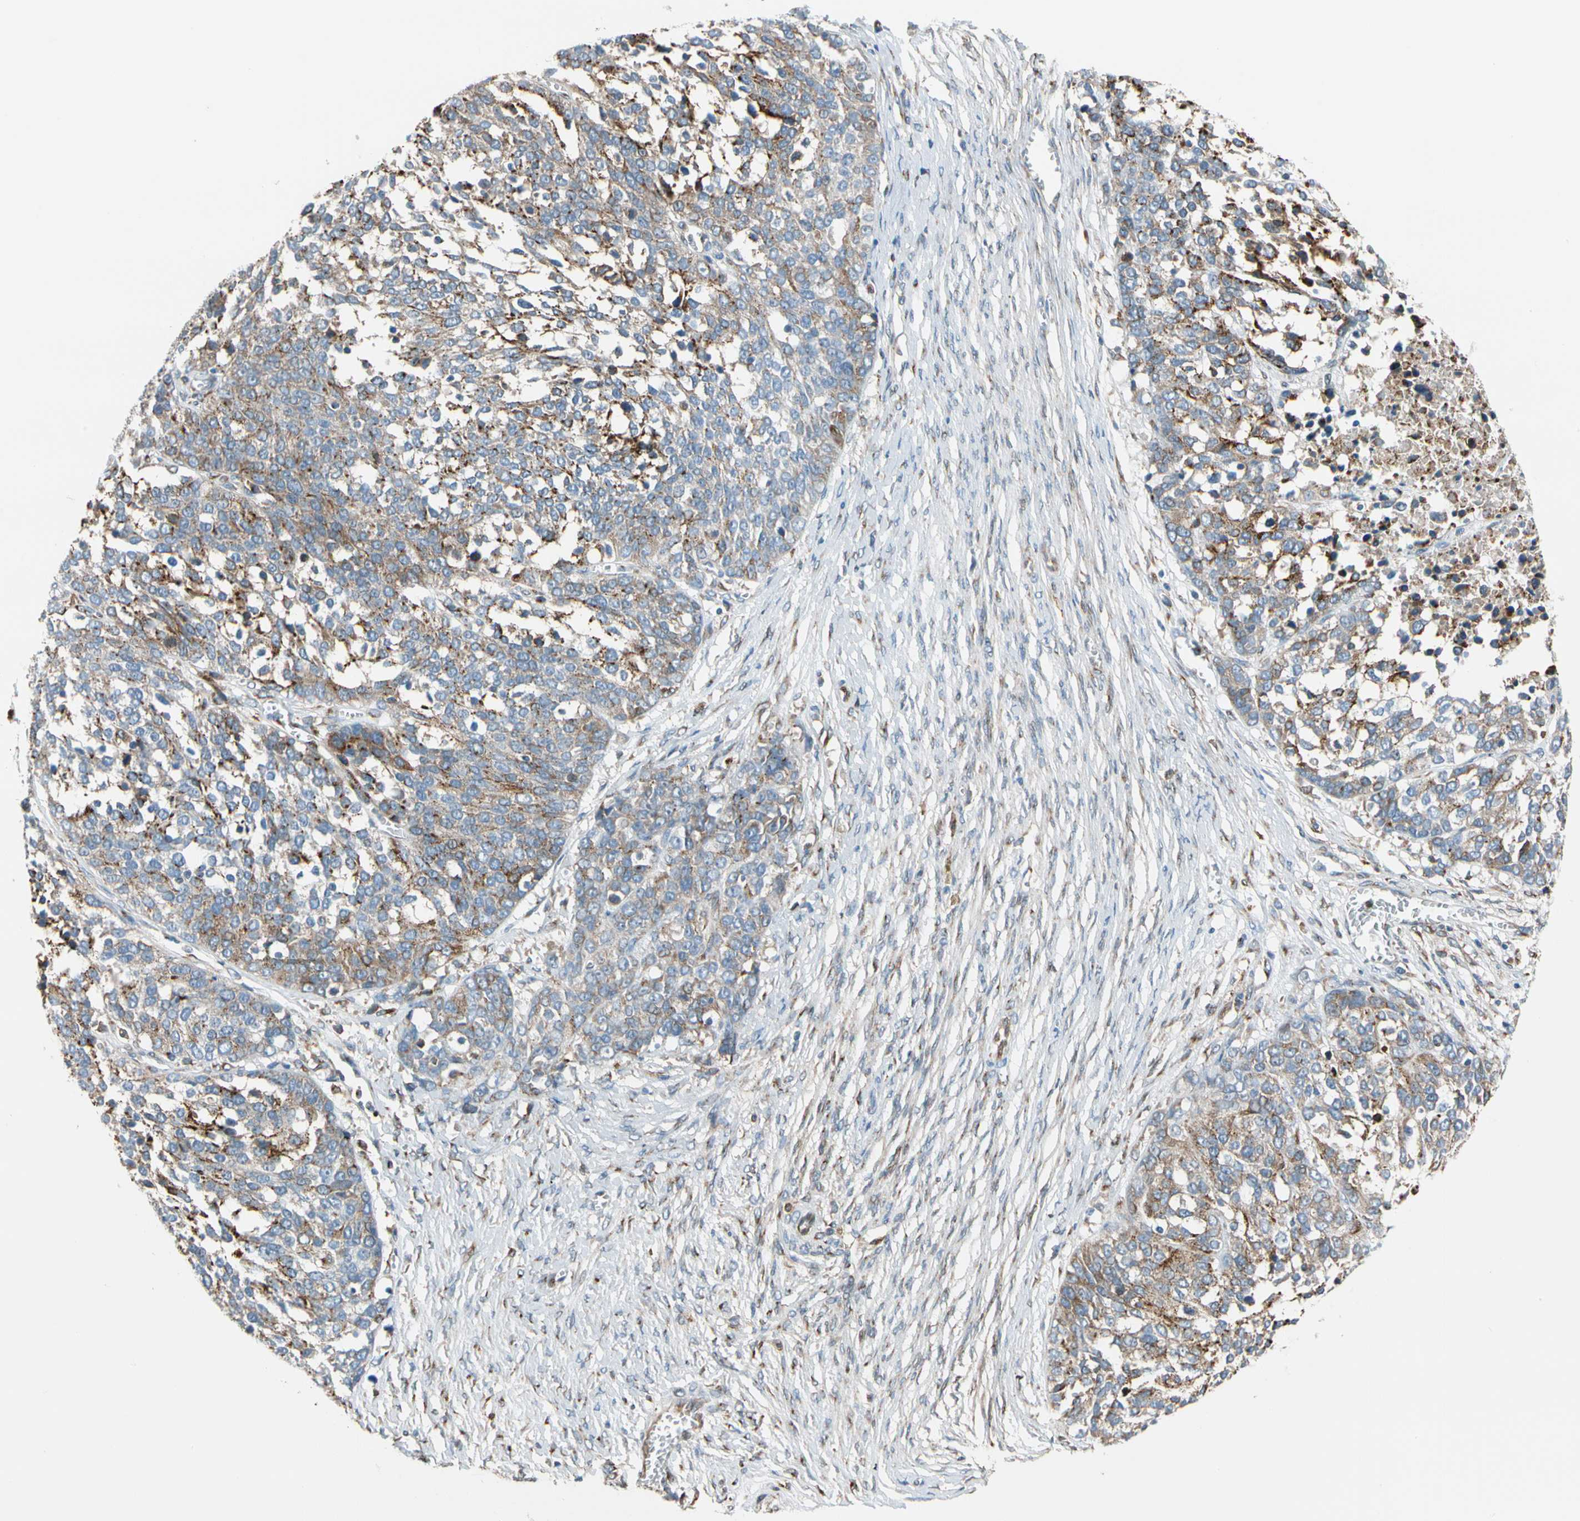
{"staining": {"intensity": "moderate", "quantity": "25%-75%", "location": "cytoplasmic/membranous"}, "tissue": "ovarian cancer", "cell_type": "Tumor cells", "image_type": "cancer", "snomed": [{"axis": "morphology", "description": "Cystadenocarcinoma, serous, NOS"}, {"axis": "topography", "description": "Ovary"}], "caption": "Immunohistochemical staining of ovarian serous cystadenocarcinoma exhibits moderate cytoplasmic/membranous protein expression in approximately 25%-75% of tumor cells. Ihc stains the protein in brown and the nuclei are stained blue.", "gene": "NUCB1", "patient": {"sex": "female", "age": 44}}